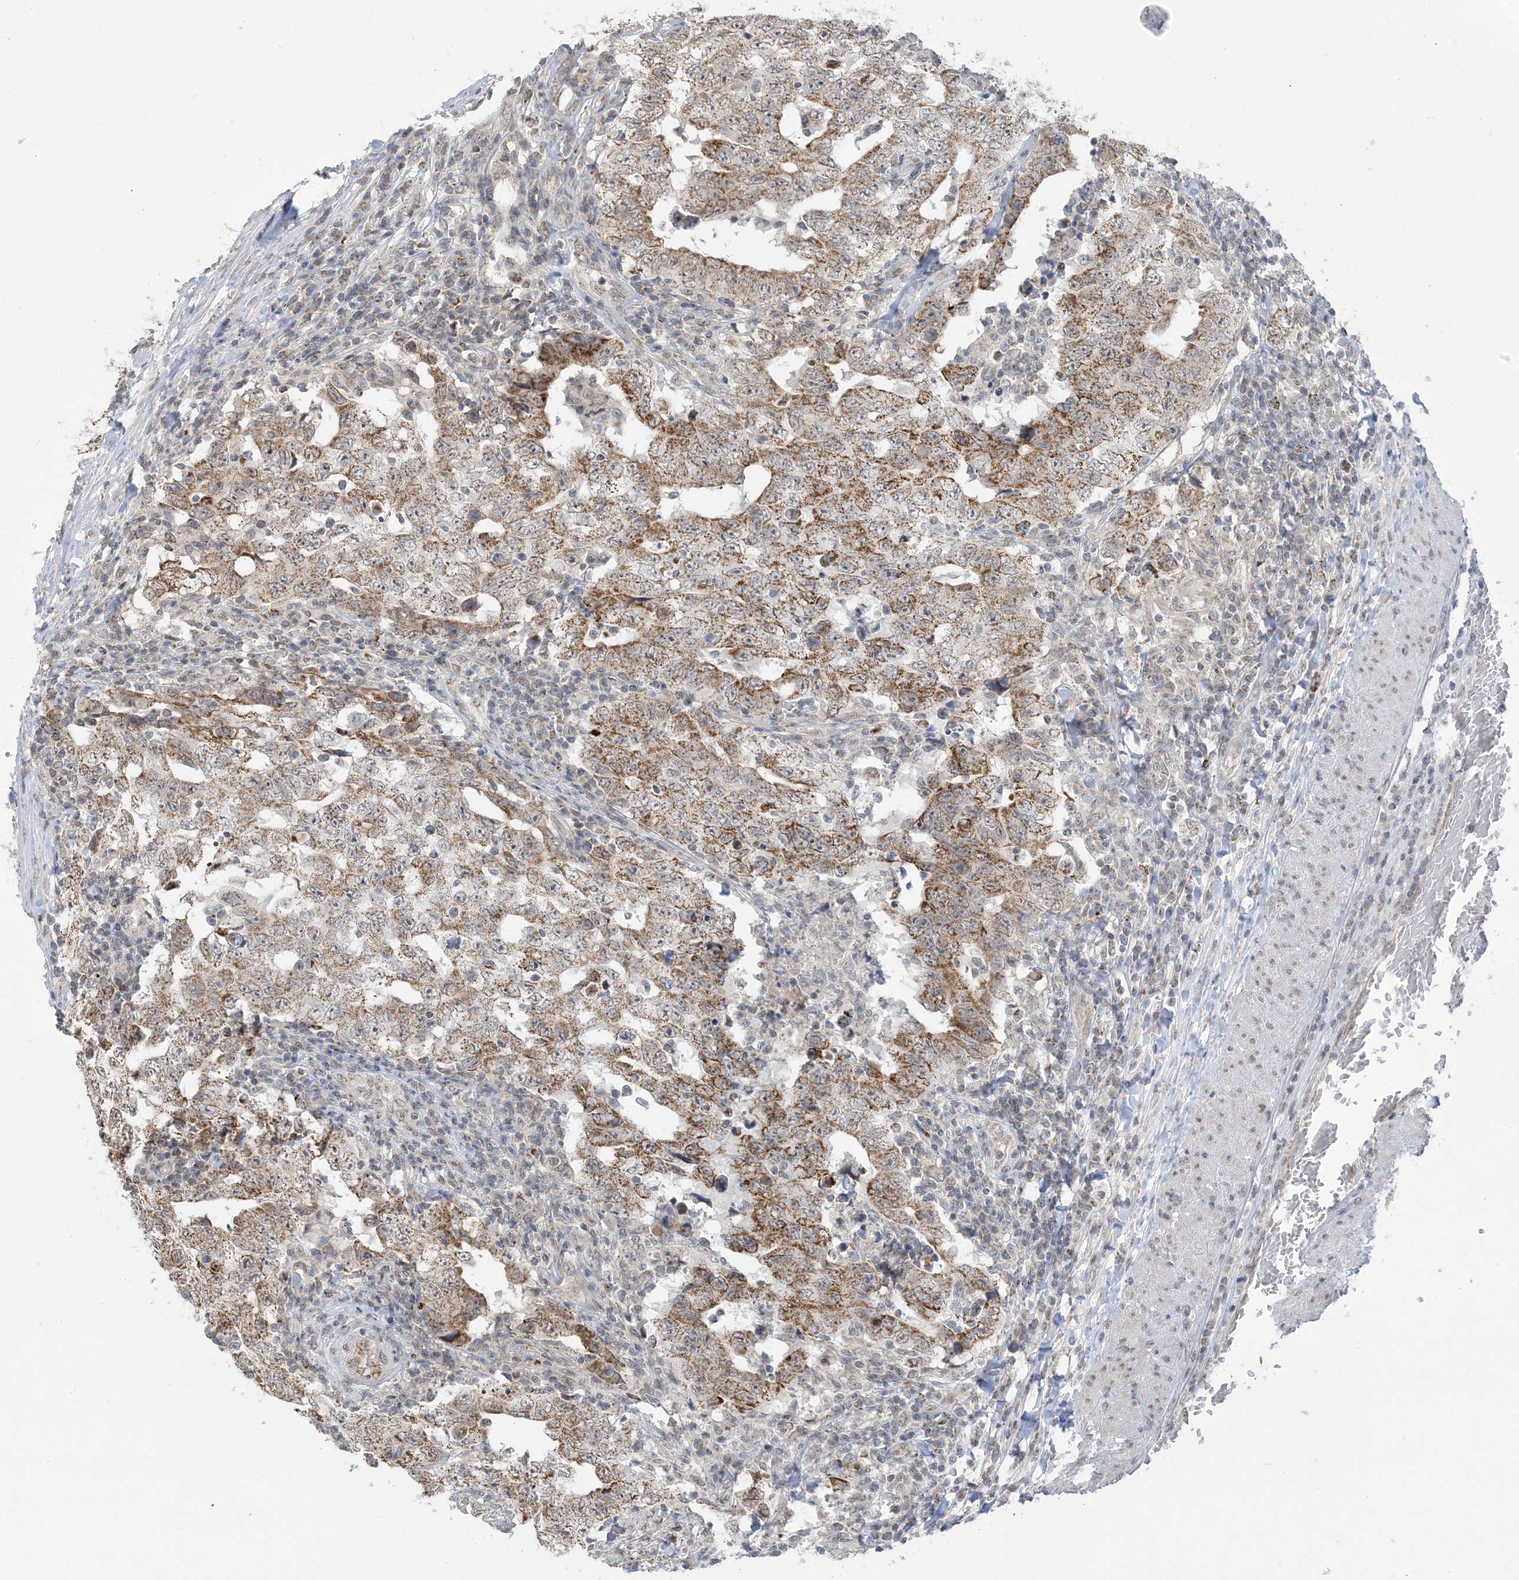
{"staining": {"intensity": "moderate", "quantity": ">75%", "location": "cytoplasmic/membranous"}, "tissue": "testis cancer", "cell_type": "Tumor cells", "image_type": "cancer", "snomed": [{"axis": "morphology", "description": "Carcinoma, Embryonal, NOS"}, {"axis": "topography", "description": "Testis"}], "caption": "The histopathology image shows staining of testis embryonal carcinoma, revealing moderate cytoplasmic/membranous protein expression (brown color) within tumor cells.", "gene": "TRMT10C", "patient": {"sex": "male", "age": 26}}